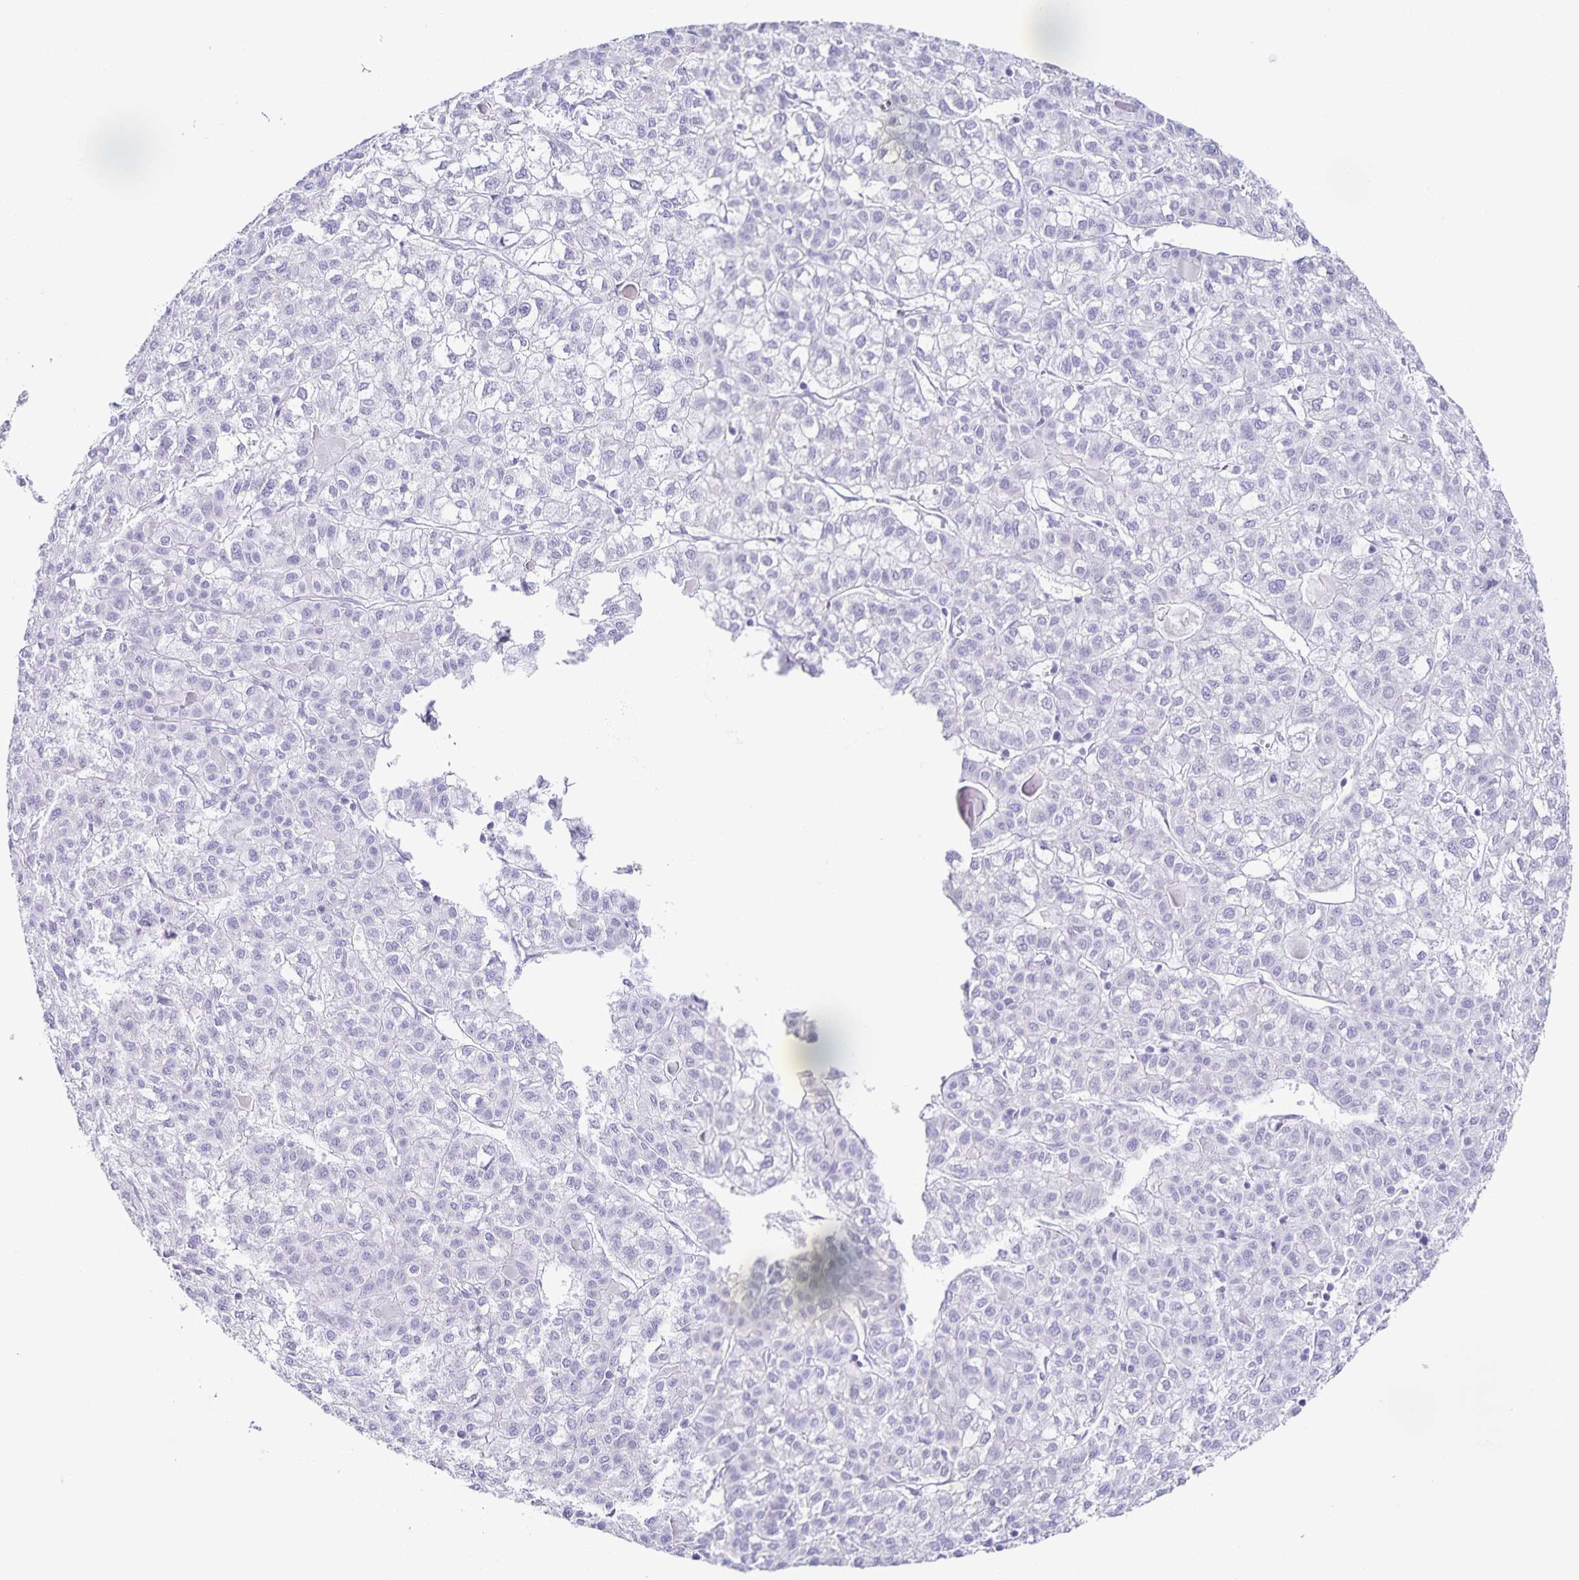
{"staining": {"intensity": "negative", "quantity": "none", "location": "none"}, "tissue": "liver cancer", "cell_type": "Tumor cells", "image_type": "cancer", "snomed": [{"axis": "morphology", "description": "Carcinoma, Hepatocellular, NOS"}, {"axis": "topography", "description": "Liver"}], "caption": "Tumor cells are negative for protein expression in human liver cancer.", "gene": "FAM170A", "patient": {"sex": "female", "age": 43}}